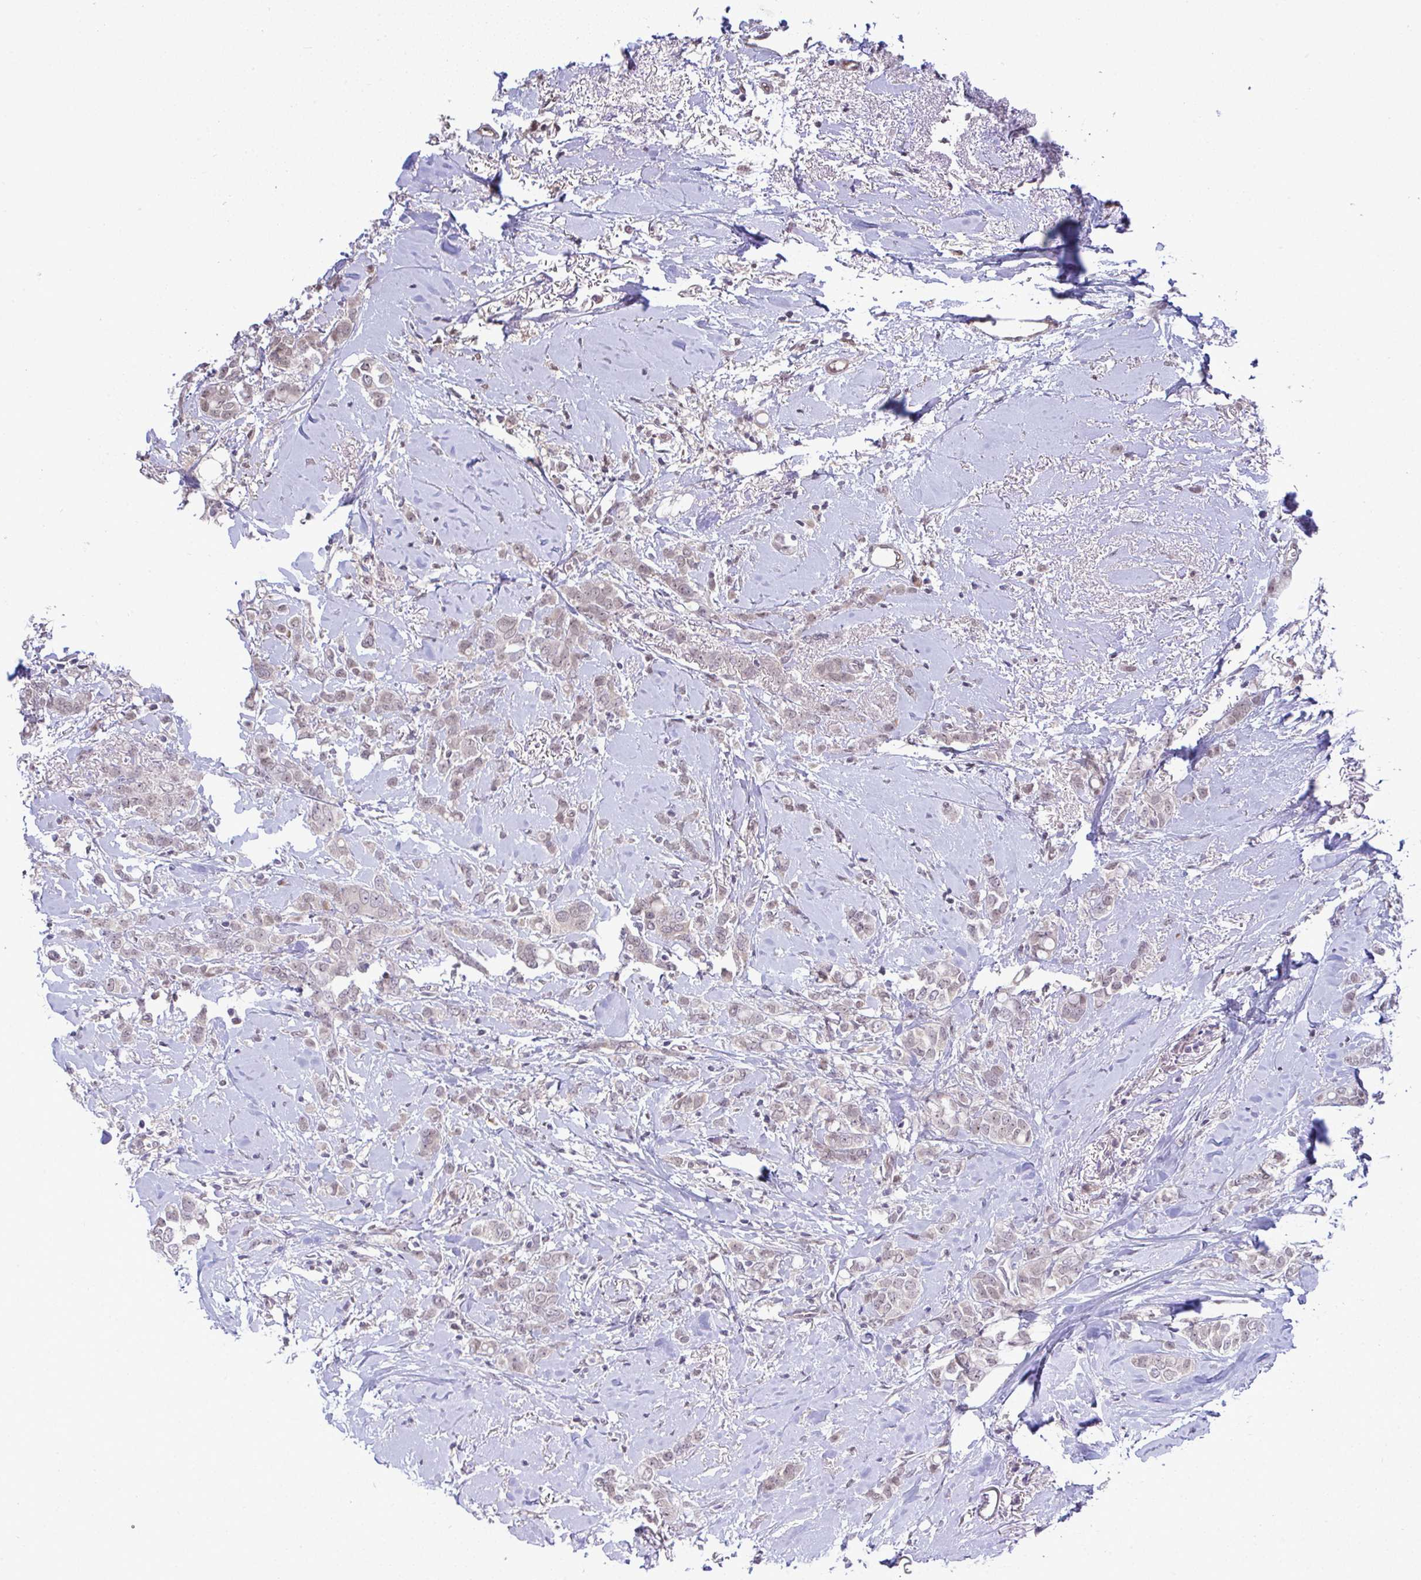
{"staining": {"intensity": "weak", "quantity": "25%-75%", "location": "nuclear"}, "tissue": "breast cancer", "cell_type": "Tumor cells", "image_type": "cancer", "snomed": [{"axis": "morphology", "description": "Lobular carcinoma"}, {"axis": "topography", "description": "Breast"}], "caption": "Immunohistochemistry (IHC) of human breast lobular carcinoma shows low levels of weak nuclear staining in approximately 25%-75% of tumor cells.", "gene": "C9orf64", "patient": {"sex": "female", "age": 91}}